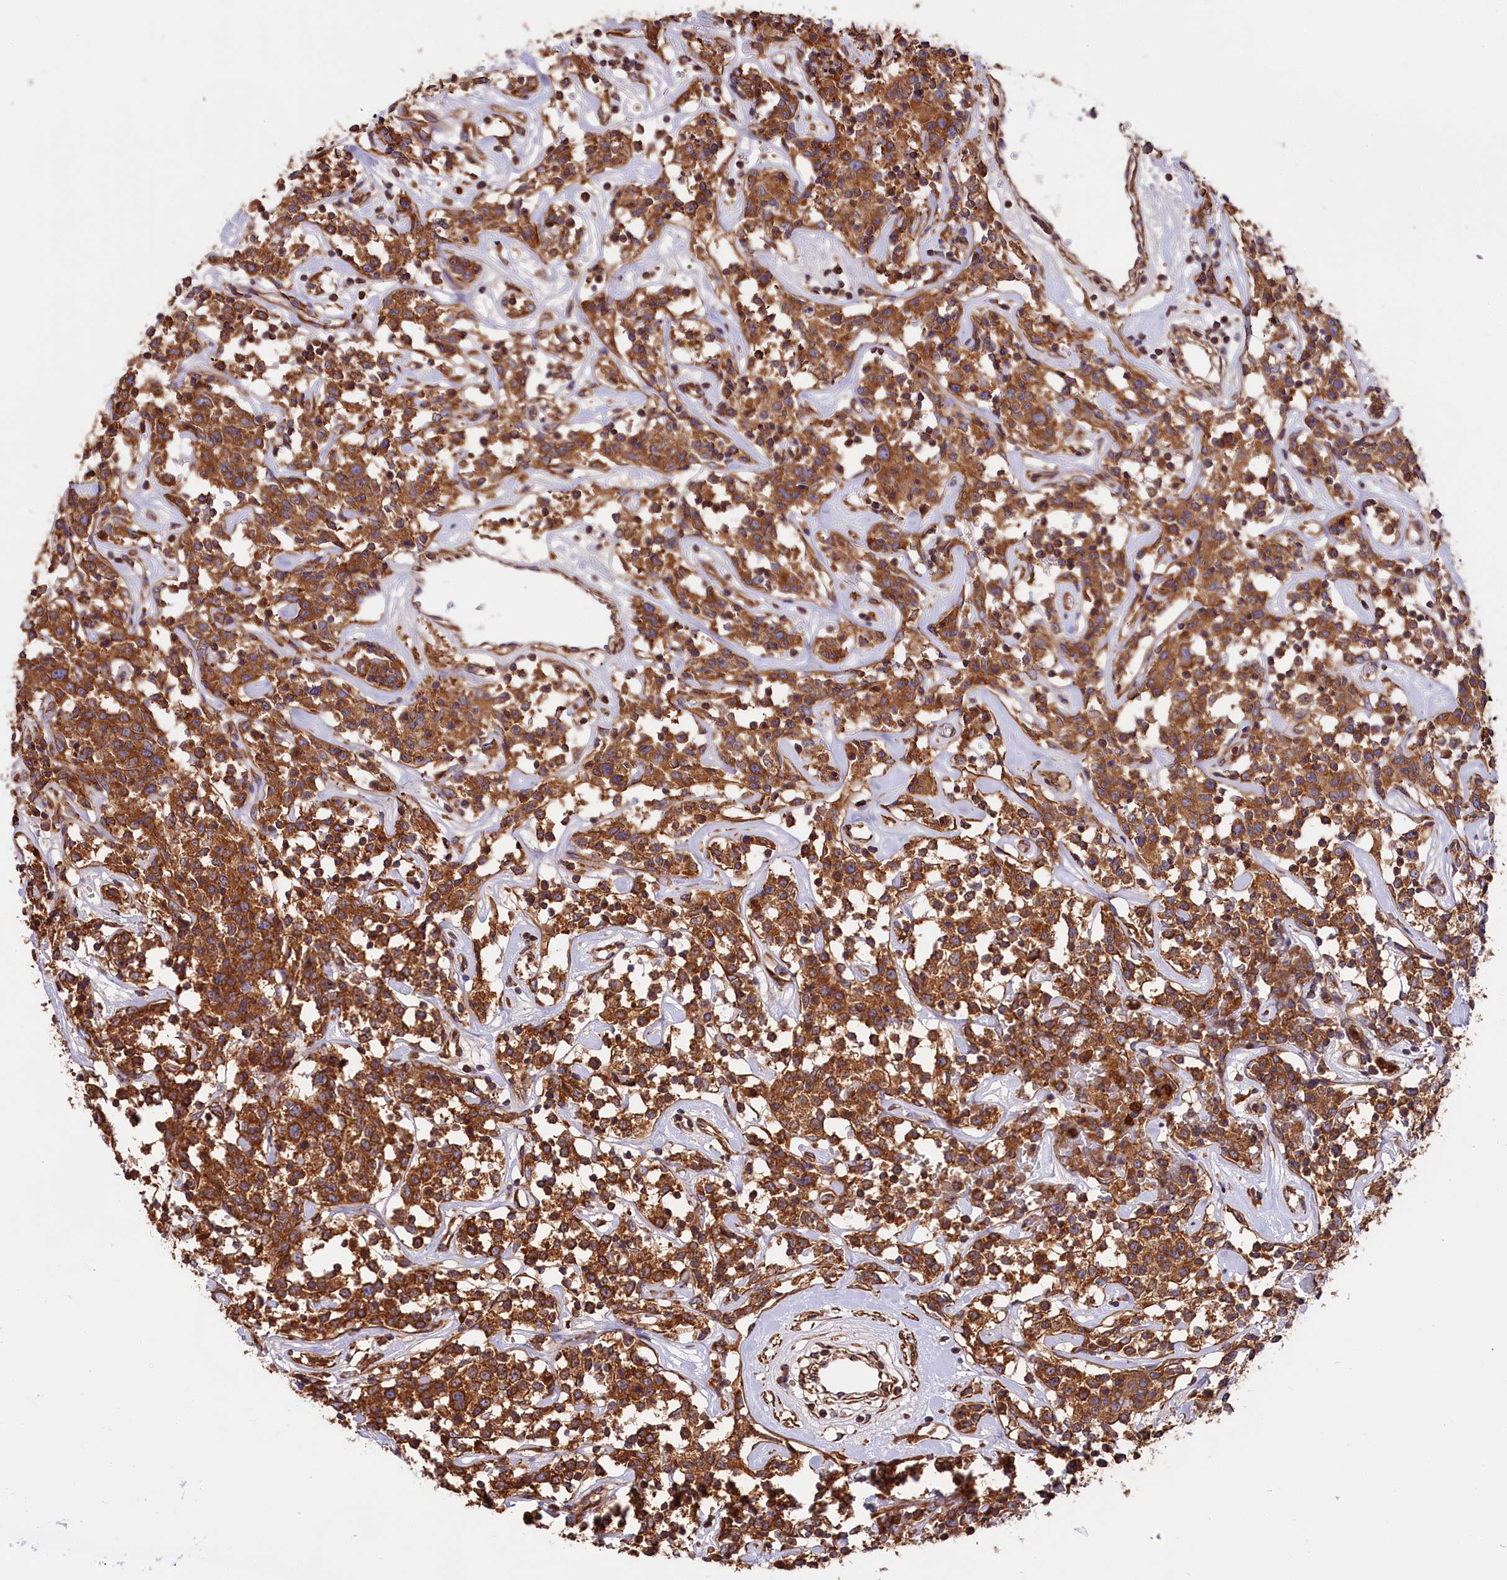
{"staining": {"intensity": "strong", "quantity": ">75%", "location": "cytoplasmic/membranous"}, "tissue": "lymphoma", "cell_type": "Tumor cells", "image_type": "cancer", "snomed": [{"axis": "morphology", "description": "Malignant lymphoma, non-Hodgkin's type, Low grade"}, {"axis": "topography", "description": "Small intestine"}], "caption": "A photomicrograph showing strong cytoplasmic/membranous positivity in approximately >75% of tumor cells in low-grade malignant lymphoma, non-Hodgkin's type, as visualized by brown immunohistochemical staining.", "gene": "GYS1", "patient": {"sex": "female", "age": 59}}